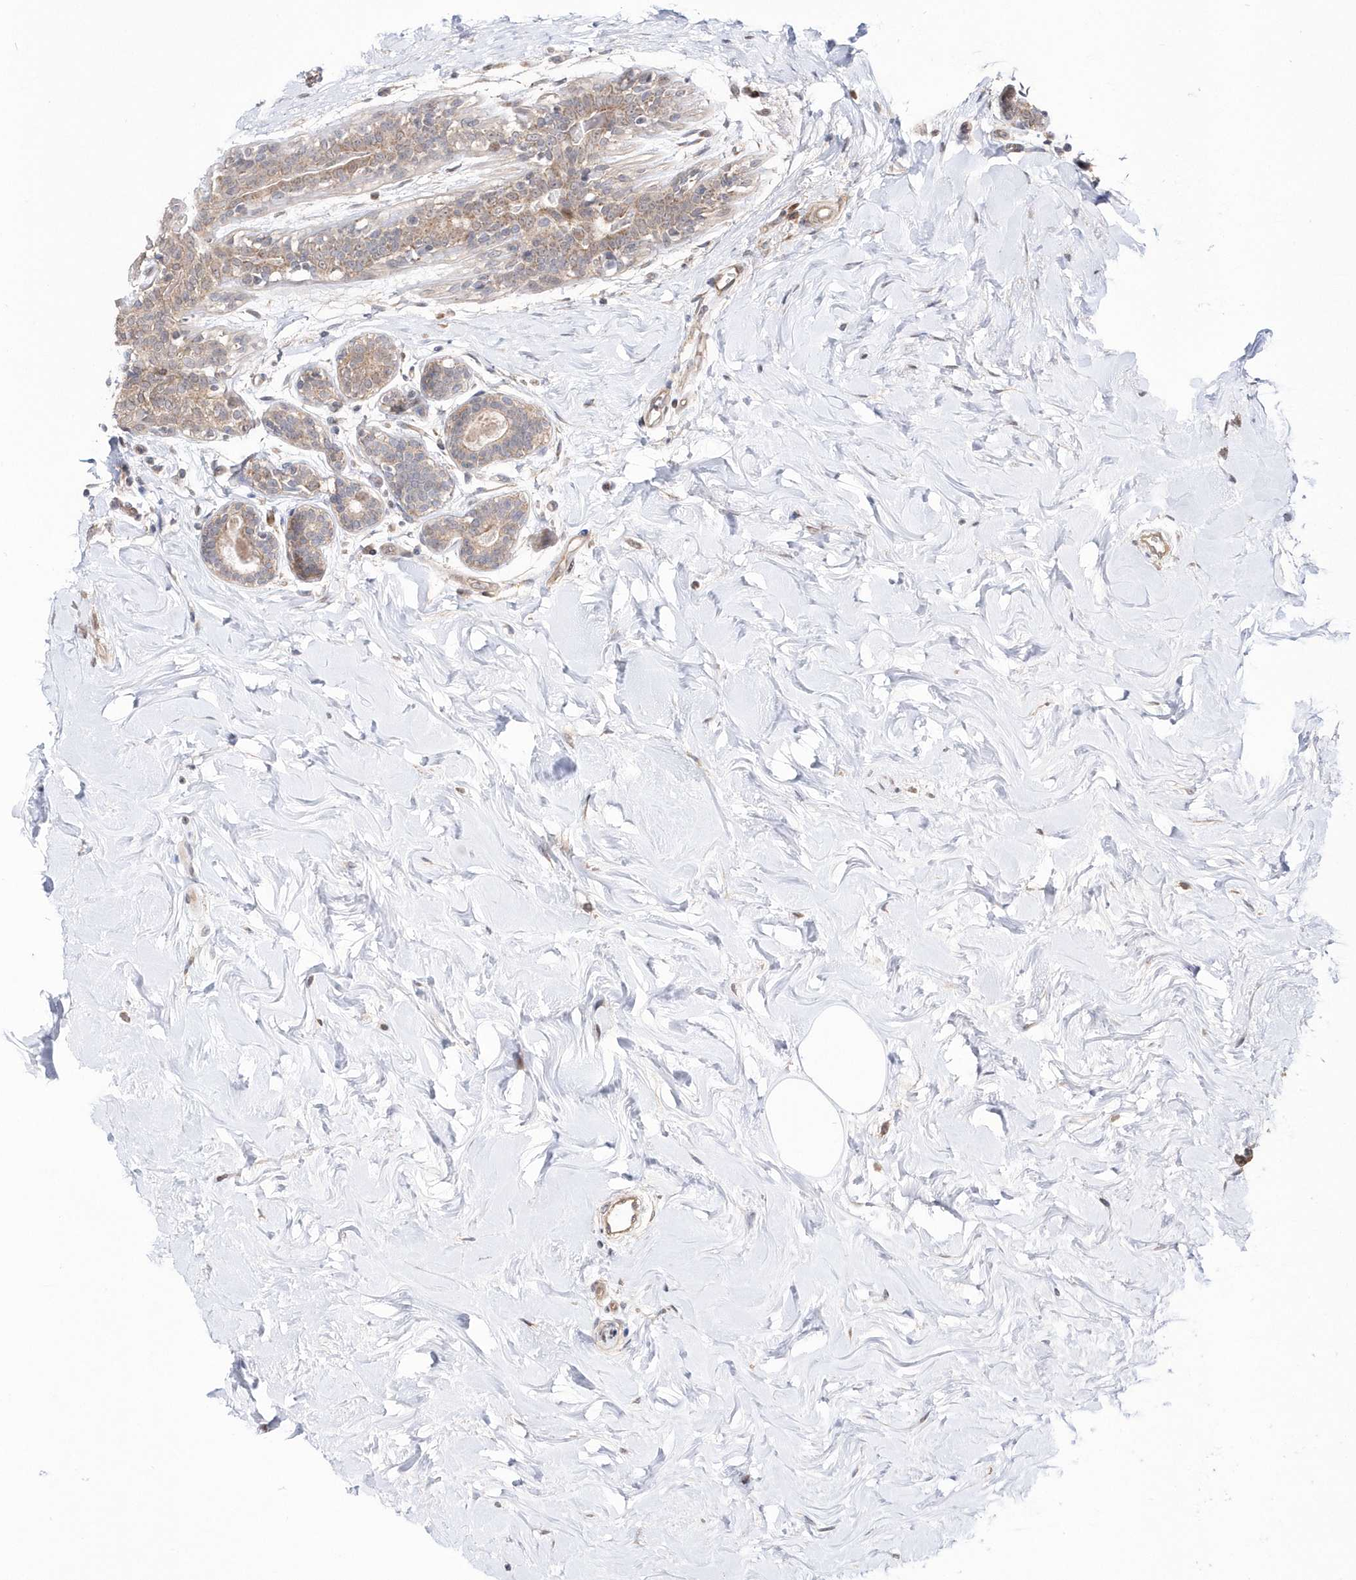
{"staining": {"intensity": "weak", "quantity": "25%-75%", "location": "cytoplasmic/membranous"}, "tissue": "breast cancer", "cell_type": "Tumor cells", "image_type": "cancer", "snomed": [{"axis": "morphology", "description": "Normal tissue, NOS"}, {"axis": "morphology", "description": "Duct carcinoma"}, {"axis": "topography", "description": "Breast"}], "caption": "IHC staining of breast invasive ductal carcinoma, which displays low levels of weak cytoplasmic/membranous expression in about 25%-75% of tumor cells indicating weak cytoplasmic/membranous protein staining. The staining was performed using DAB (3,3'-diaminobenzidine) (brown) for protein detection and nuclei were counterstained in hematoxylin (blue).", "gene": "DALRD3", "patient": {"sex": "female", "age": 39}}